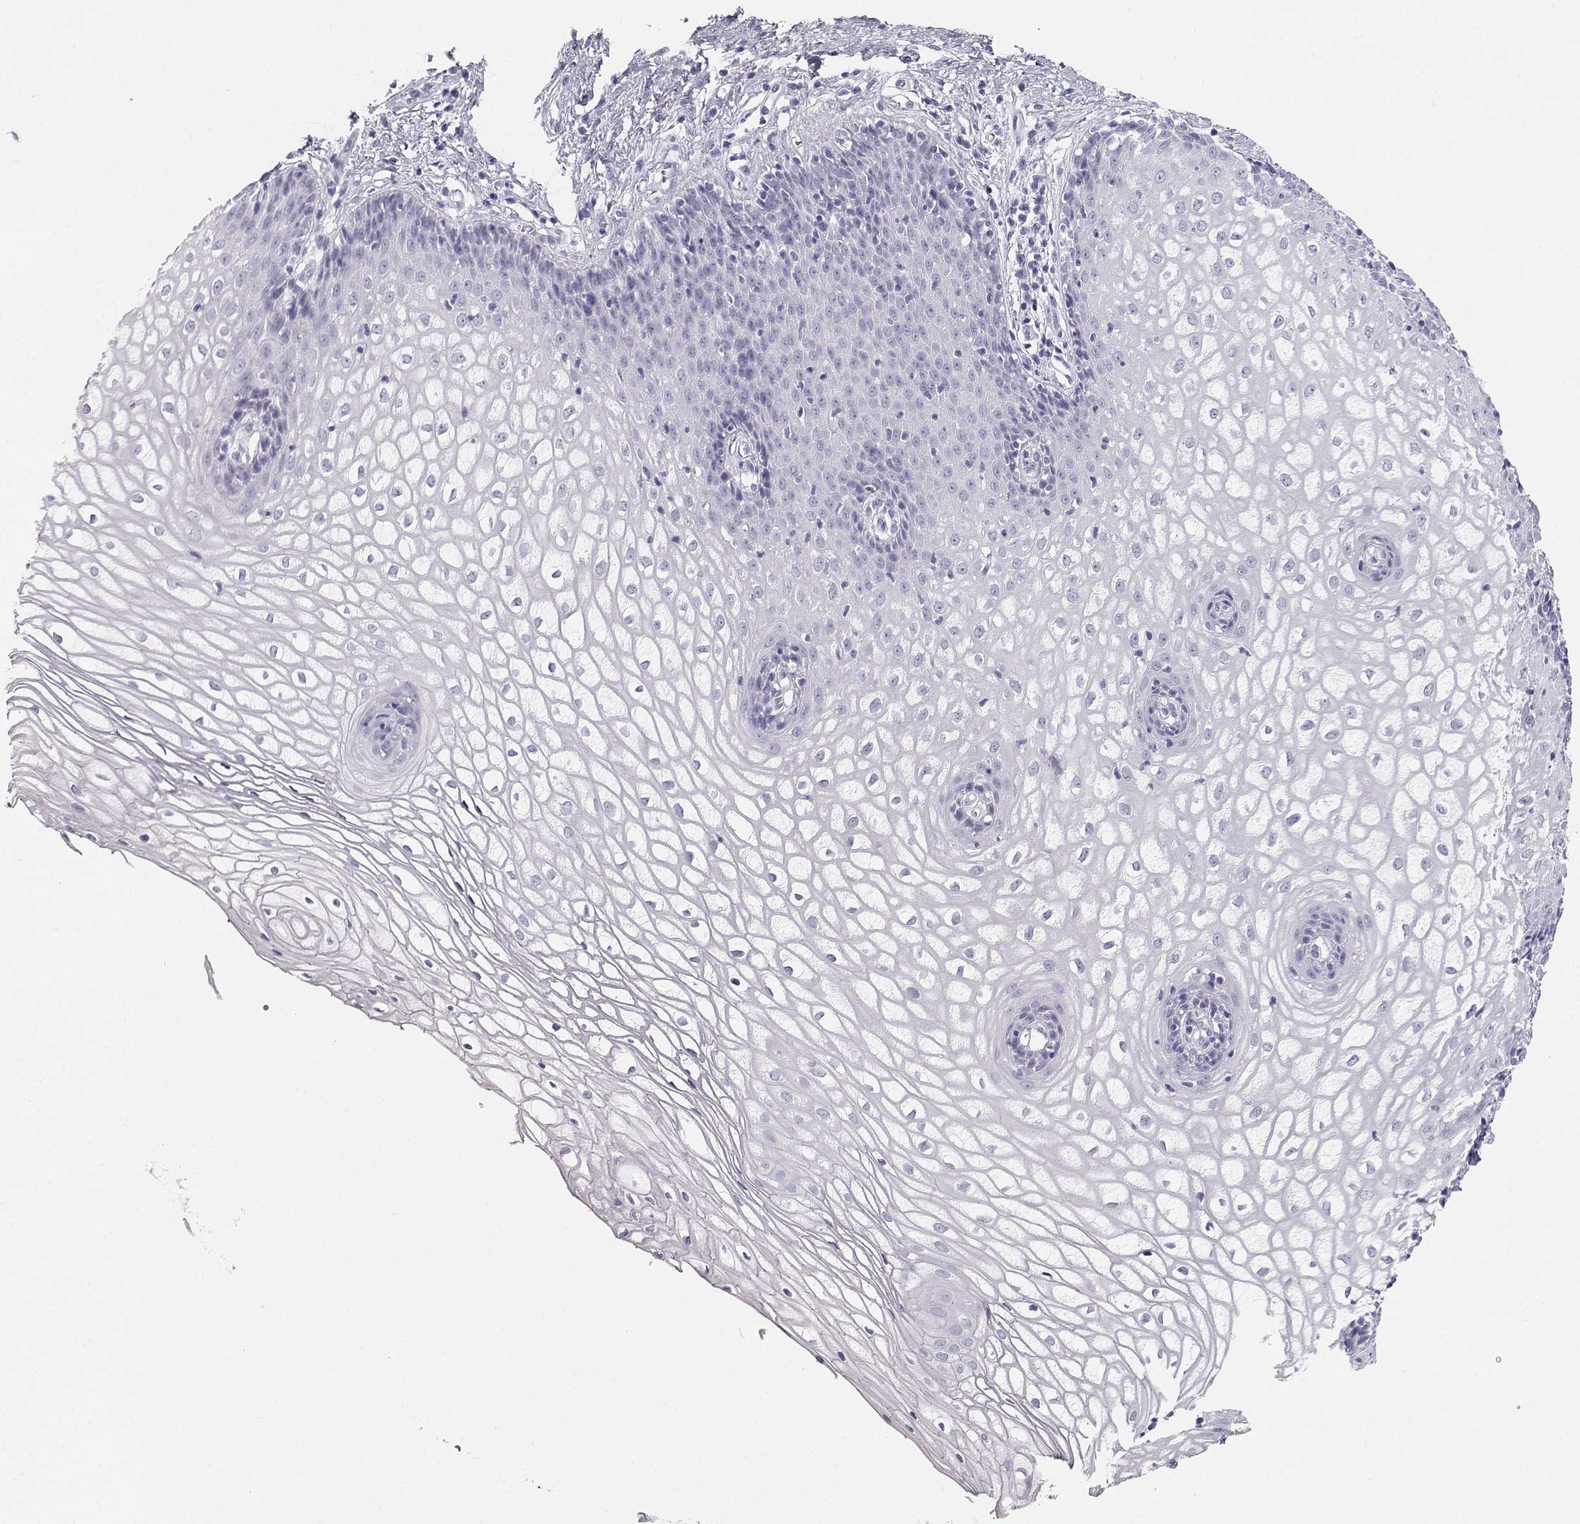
{"staining": {"intensity": "negative", "quantity": "none", "location": "none"}, "tissue": "vagina", "cell_type": "Squamous epithelial cells", "image_type": "normal", "snomed": [{"axis": "morphology", "description": "Normal tissue, NOS"}, {"axis": "topography", "description": "Vagina"}], "caption": "A high-resolution photomicrograph shows IHC staining of normal vagina, which exhibits no significant positivity in squamous epithelial cells.", "gene": "TKTL1", "patient": {"sex": "female", "age": 34}}